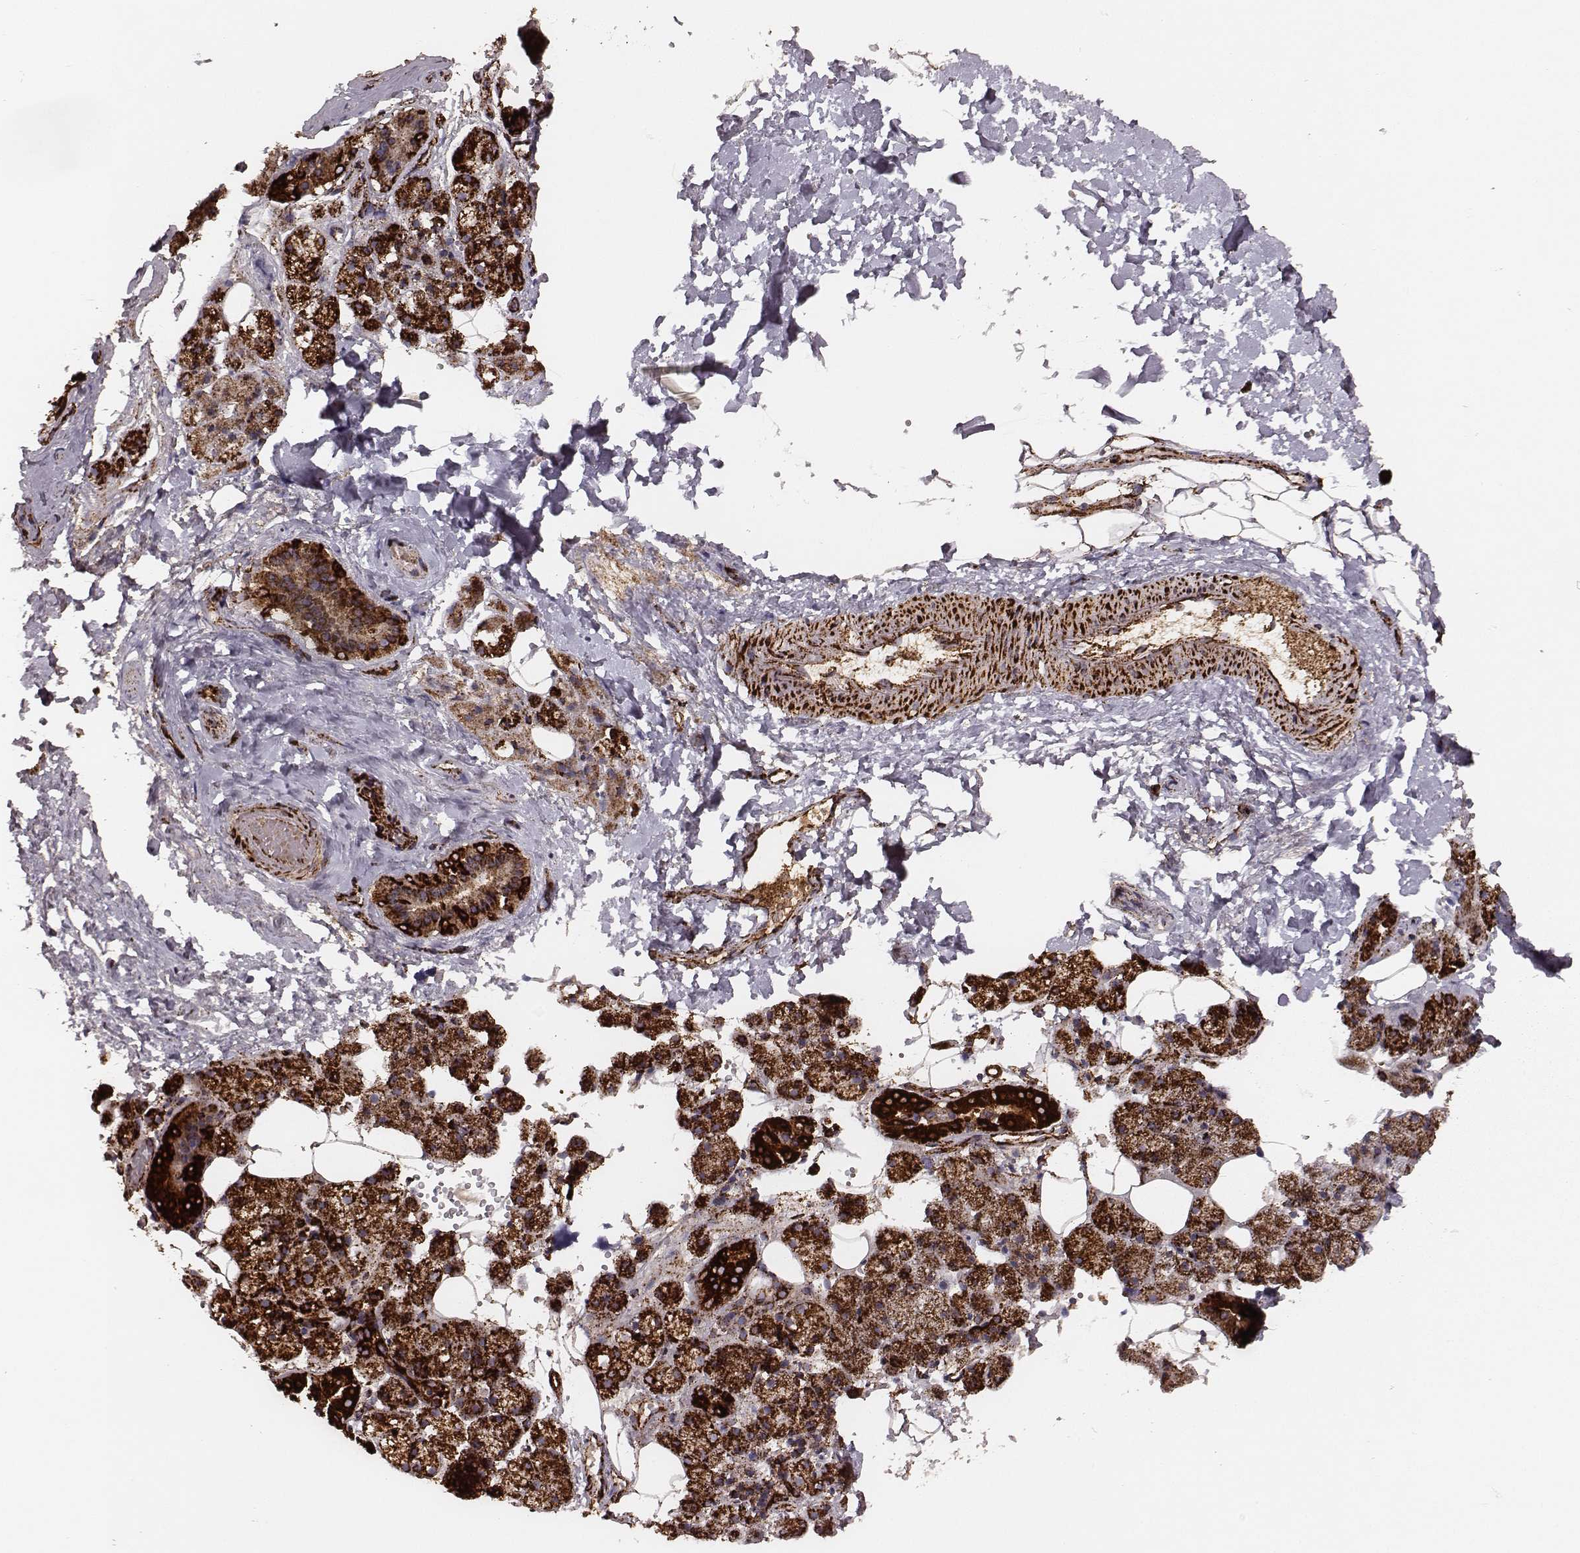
{"staining": {"intensity": "strong", "quantity": ">75%", "location": "cytoplasmic/membranous"}, "tissue": "salivary gland", "cell_type": "Glandular cells", "image_type": "normal", "snomed": [{"axis": "morphology", "description": "Normal tissue, NOS"}, {"axis": "topography", "description": "Salivary gland"}], "caption": "Immunohistochemical staining of unremarkable human salivary gland shows >75% levels of strong cytoplasmic/membranous protein expression in approximately >75% of glandular cells.", "gene": "TUFM", "patient": {"sex": "male", "age": 38}}